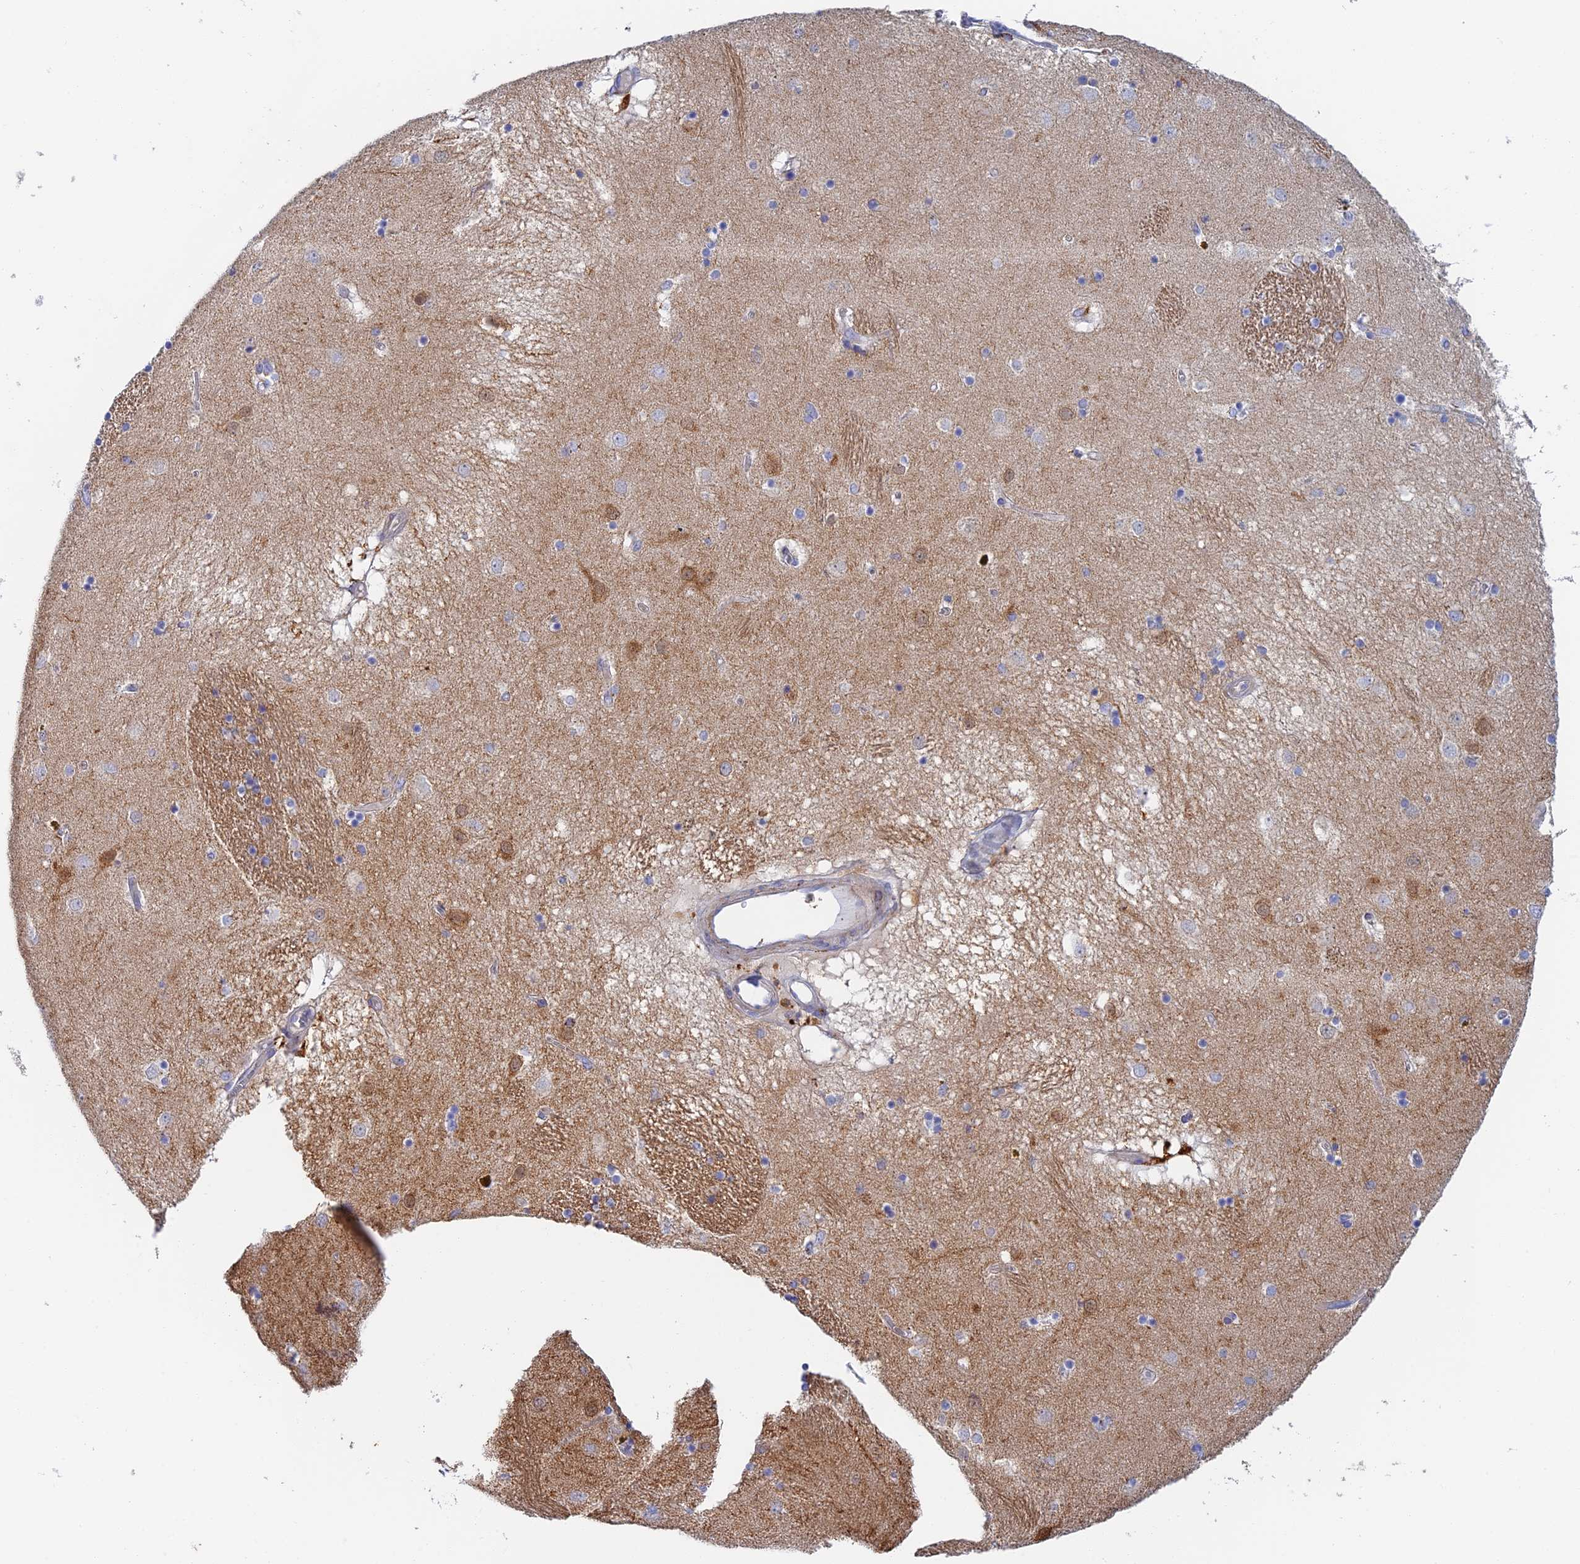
{"staining": {"intensity": "weak", "quantity": "<25%", "location": "cytoplasmic/membranous"}, "tissue": "caudate", "cell_type": "Glial cells", "image_type": "normal", "snomed": [{"axis": "morphology", "description": "Normal tissue, NOS"}, {"axis": "topography", "description": "Lateral ventricle wall"}], "caption": "DAB immunohistochemical staining of normal caudate demonstrates no significant staining in glial cells. (Stains: DAB immunohistochemistry (IHC) with hematoxylin counter stain, Microscopy: brightfield microscopy at high magnification).", "gene": "SLC24A3", "patient": {"sex": "male", "age": 70}}